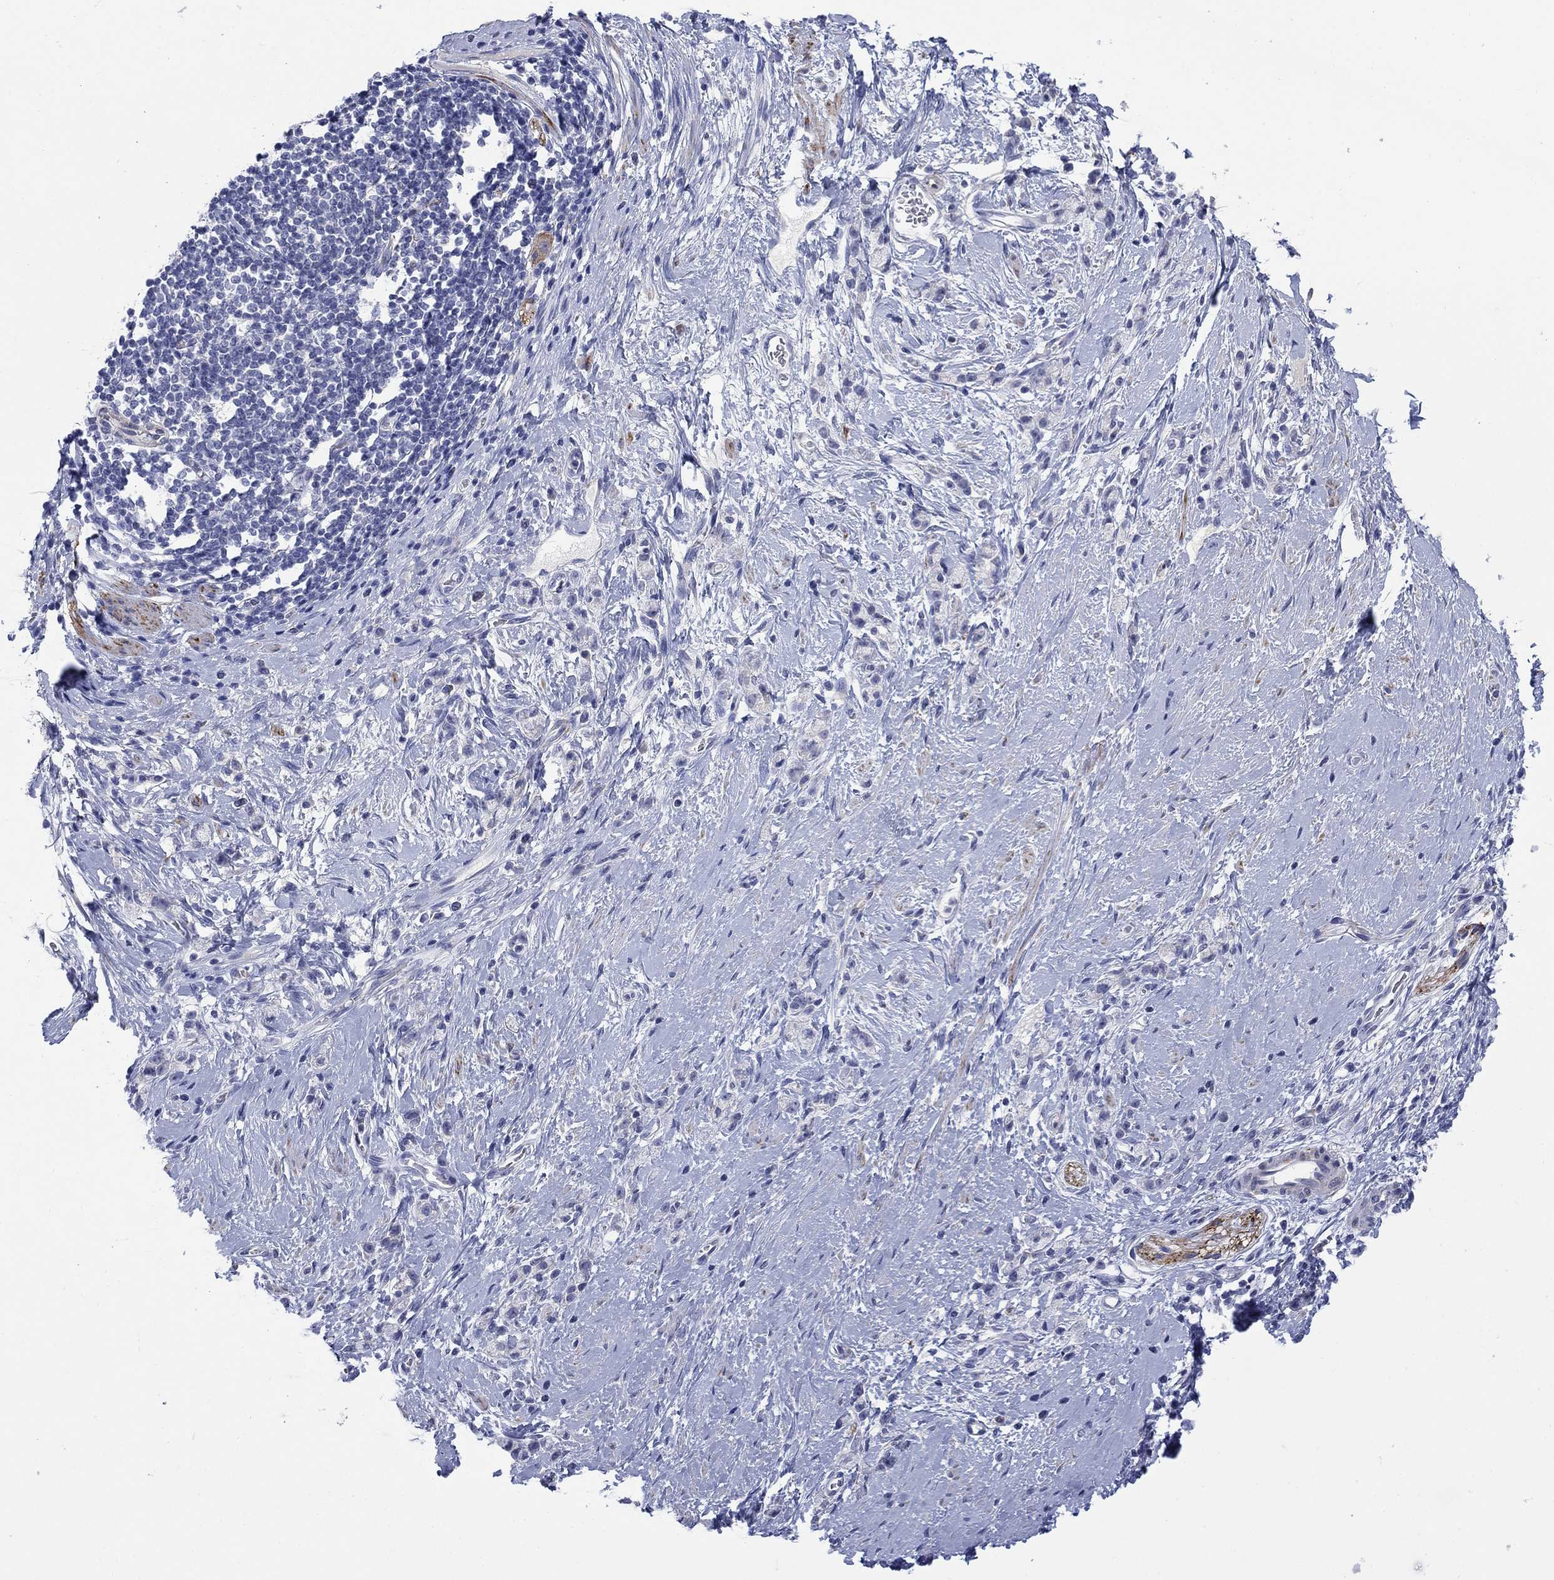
{"staining": {"intensity": "negative", "quantity": "none", "location": "none"}, "tissue": "stomach cancer", "cell_type": "Tumor cells", "image_type": "cancer", "snomed": [{"axis": "morphology", "description": "Adenocarcinoma, NOS"}, {"axis": "topography", "description": "Stomach"}], "caption": "Immunohistochemical staining of stomach cancer (adenocarcinoma) demonstrates no significant expression in tumor cells.", "gene": "PTPRZ1", "patient": {"sex": "male", "age": 58}}